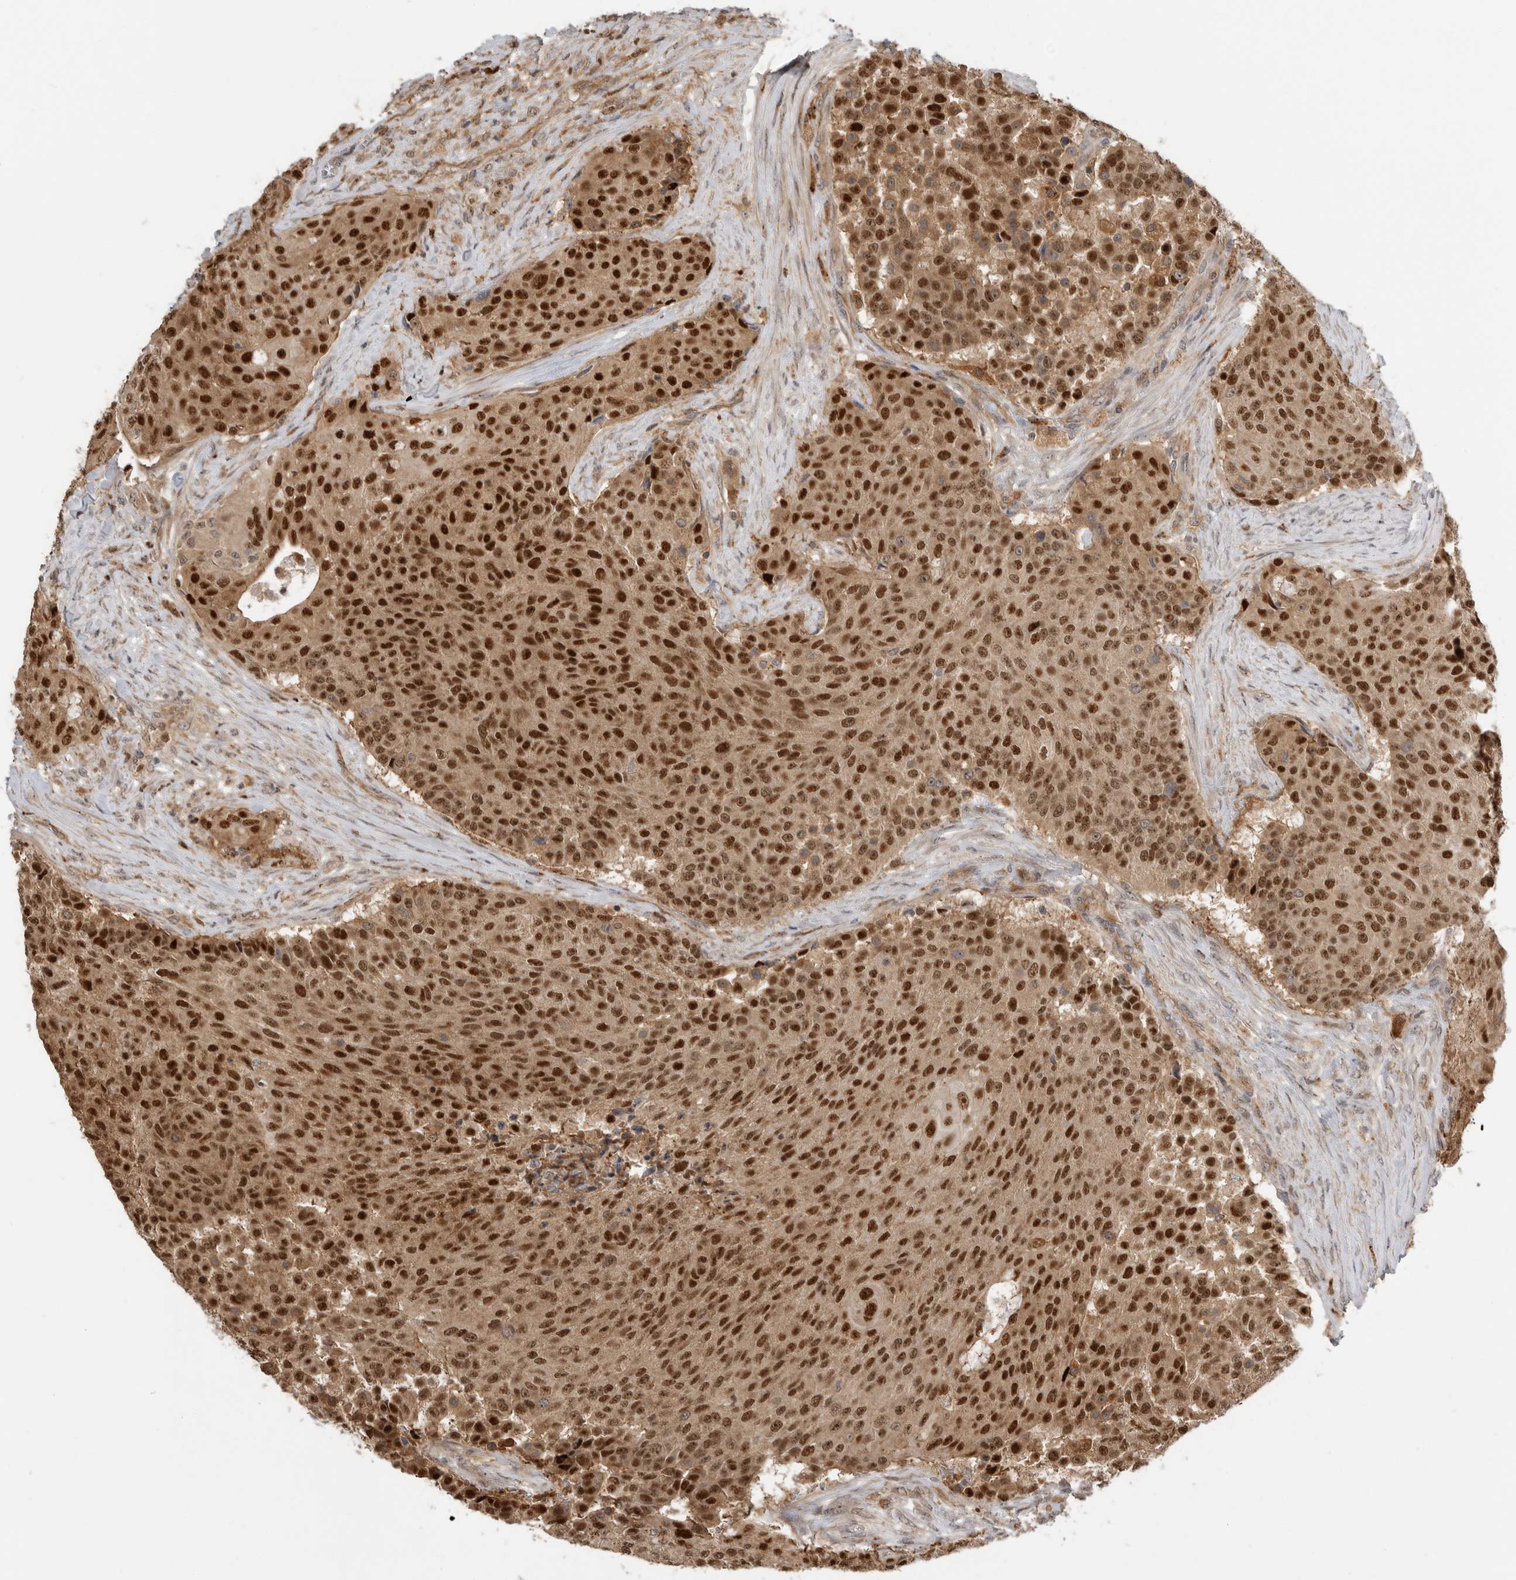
{"staining": {"intensity": "strong", "quantity": ">75%", "location": "cytoplasmic/membranous,nuclear"}, "tissue": "urothelial cancer", "cell_type": "Tumor cells", "image_type": "cancer", "snomed": [{"axis": "morphology", "description": "Urothelial carcinoma, High grade"}, {"axis": "topography", "description": "Urinary bladder"}], "caption": "A photomicrograph of human high-grade urothelial carcinoma stained for a protein exhibits strong cytoplasmic/membranous and nuclear brown staining in tumor cells.", "gene": "STRAP", "patient": {"sex": "female", "age": 63}}